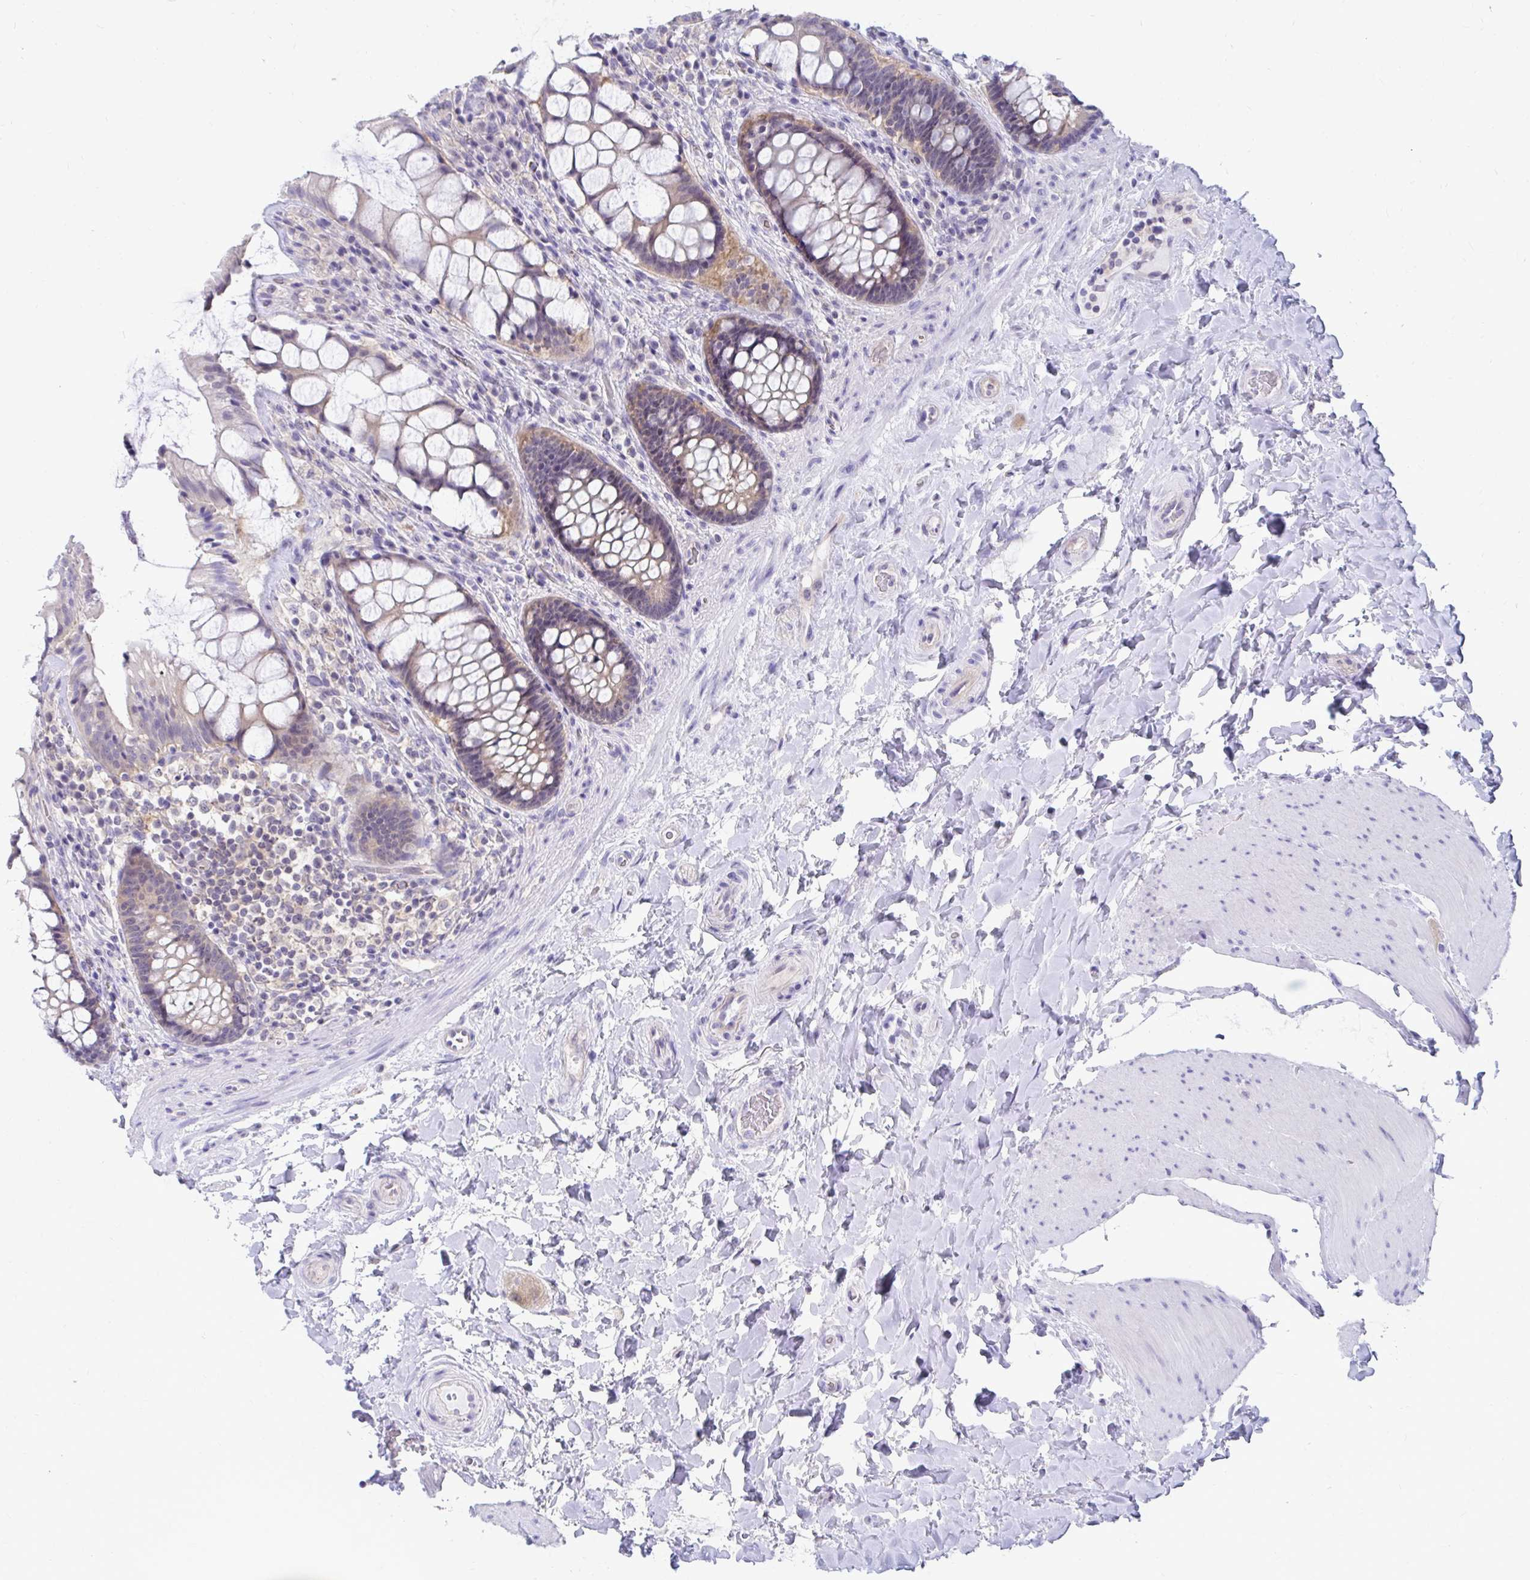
{"staining": {"intensity": "weak", "quantity": ">75%", "location": "cytoplasmic/membranous"}, "tissue": "rectum", "cell_type": "Glandular cells", "image_type": "normal", "snomed": [{"axis": "morphology", "description": "Normal tissue, NOS"}, {"axis": "topography", "description": "Rectum"}], "caption": "Protein staining reveals weak cytoplasmic/membranous expression in approximately >75% of glandular cells in benign rectum.", "gene": "C19orf81", "patient": {"sex": "female", "age": 58}}